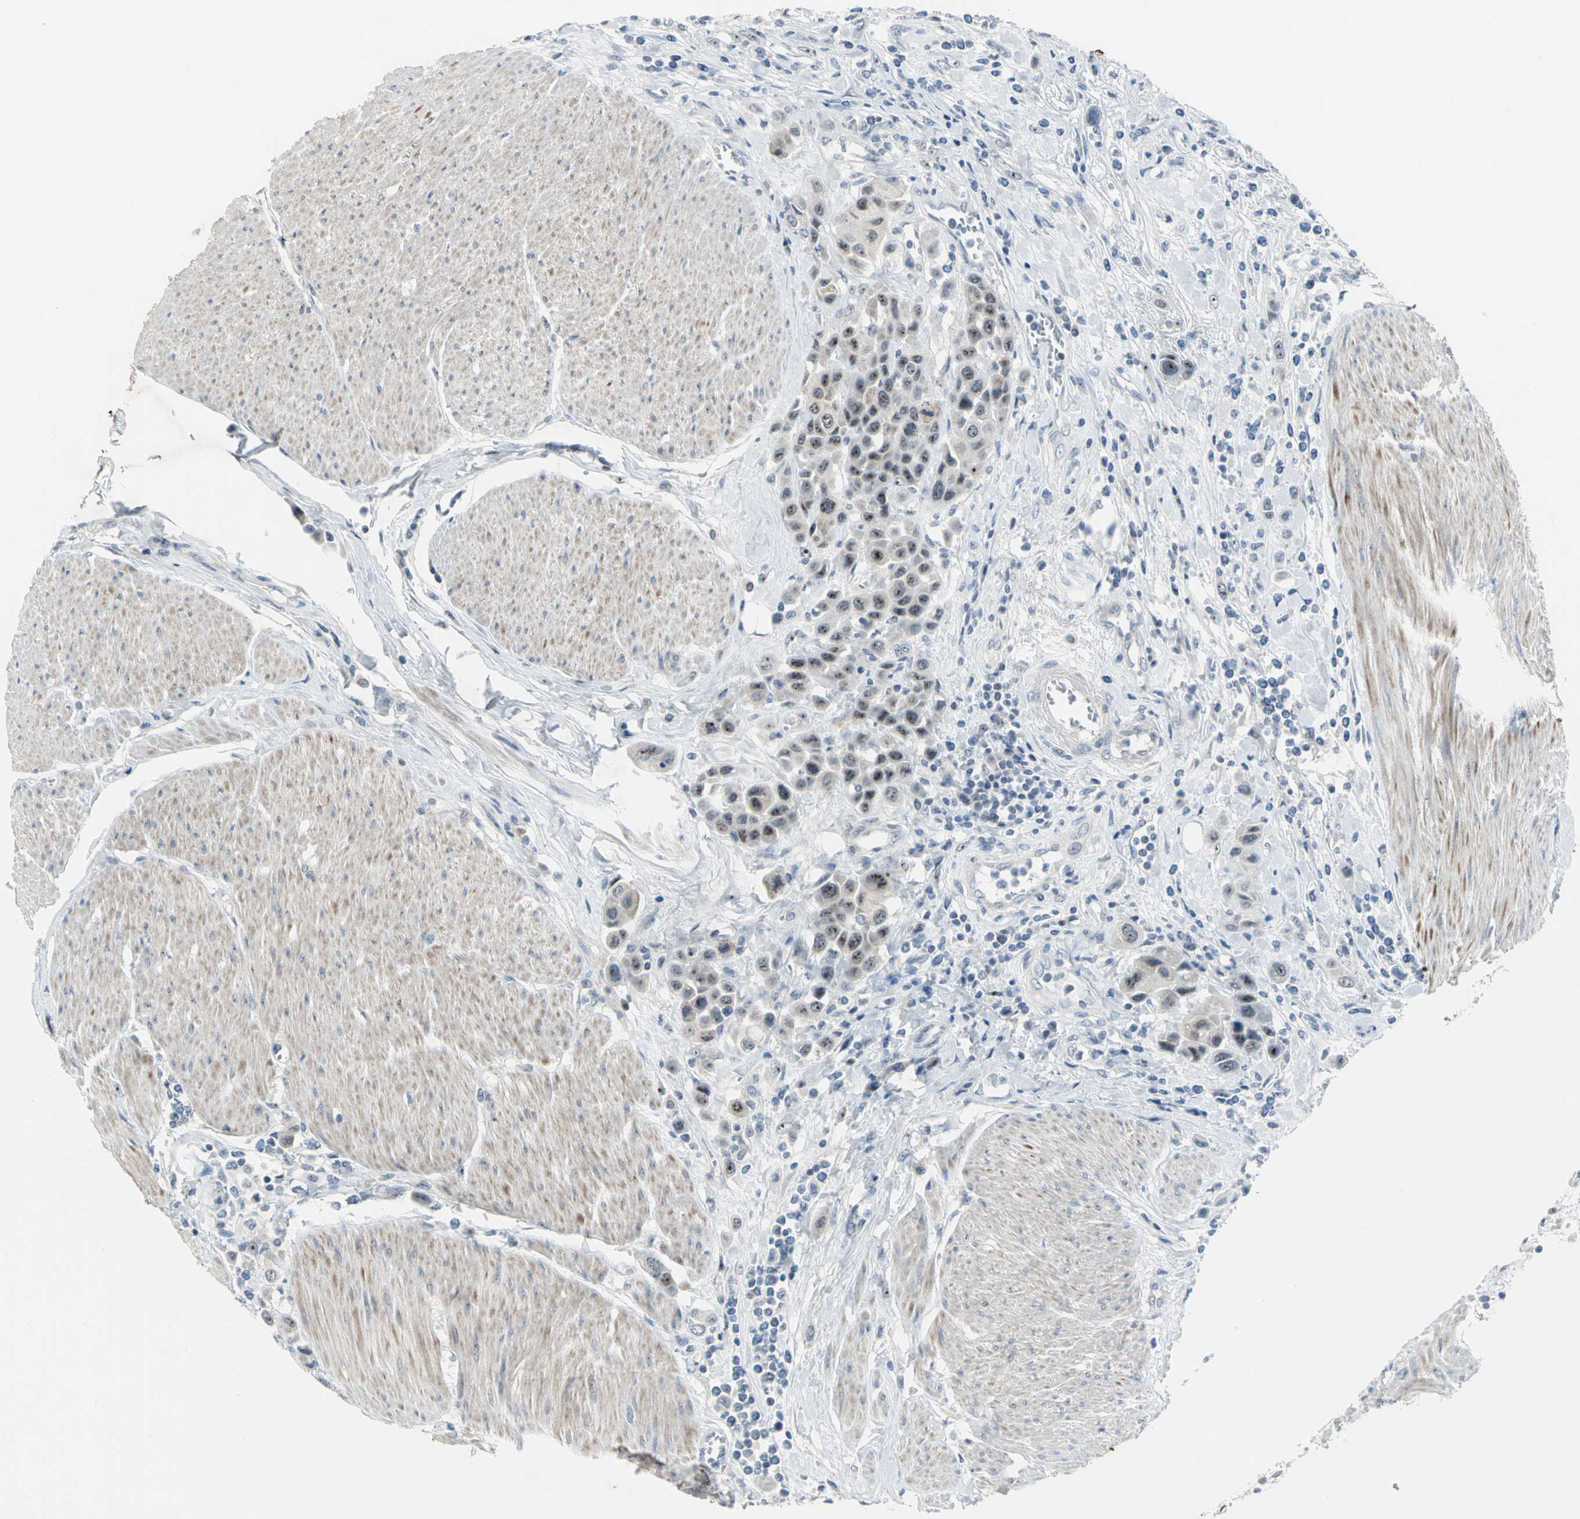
{"staining": {"intensity": "strong", "quantity": ">75%", "location": "nuclear"}, "tissue": "urothelial cancer", "cell_type": "Tumor cells", "image_type": "cancer", "snomed": [{"axis": "morphology", "description": "Urothelial carcinoma, High grade"}, {"axis": "topography", "description": "Urinary bladder"}], "caption": "Urothelial cancer was stained to show a protein in brown. There is high levels of strong nuclear positivity in approximately >75% of tumor cells. The staining is performed using DAB (3,3'-diaminobenzidine) brown chromogen to label protein expression. The nuclei are counter-stained blue using hematoxylin.", "gene": "MYBBP1A", "patient": {"sex": "male", "age": 50}}